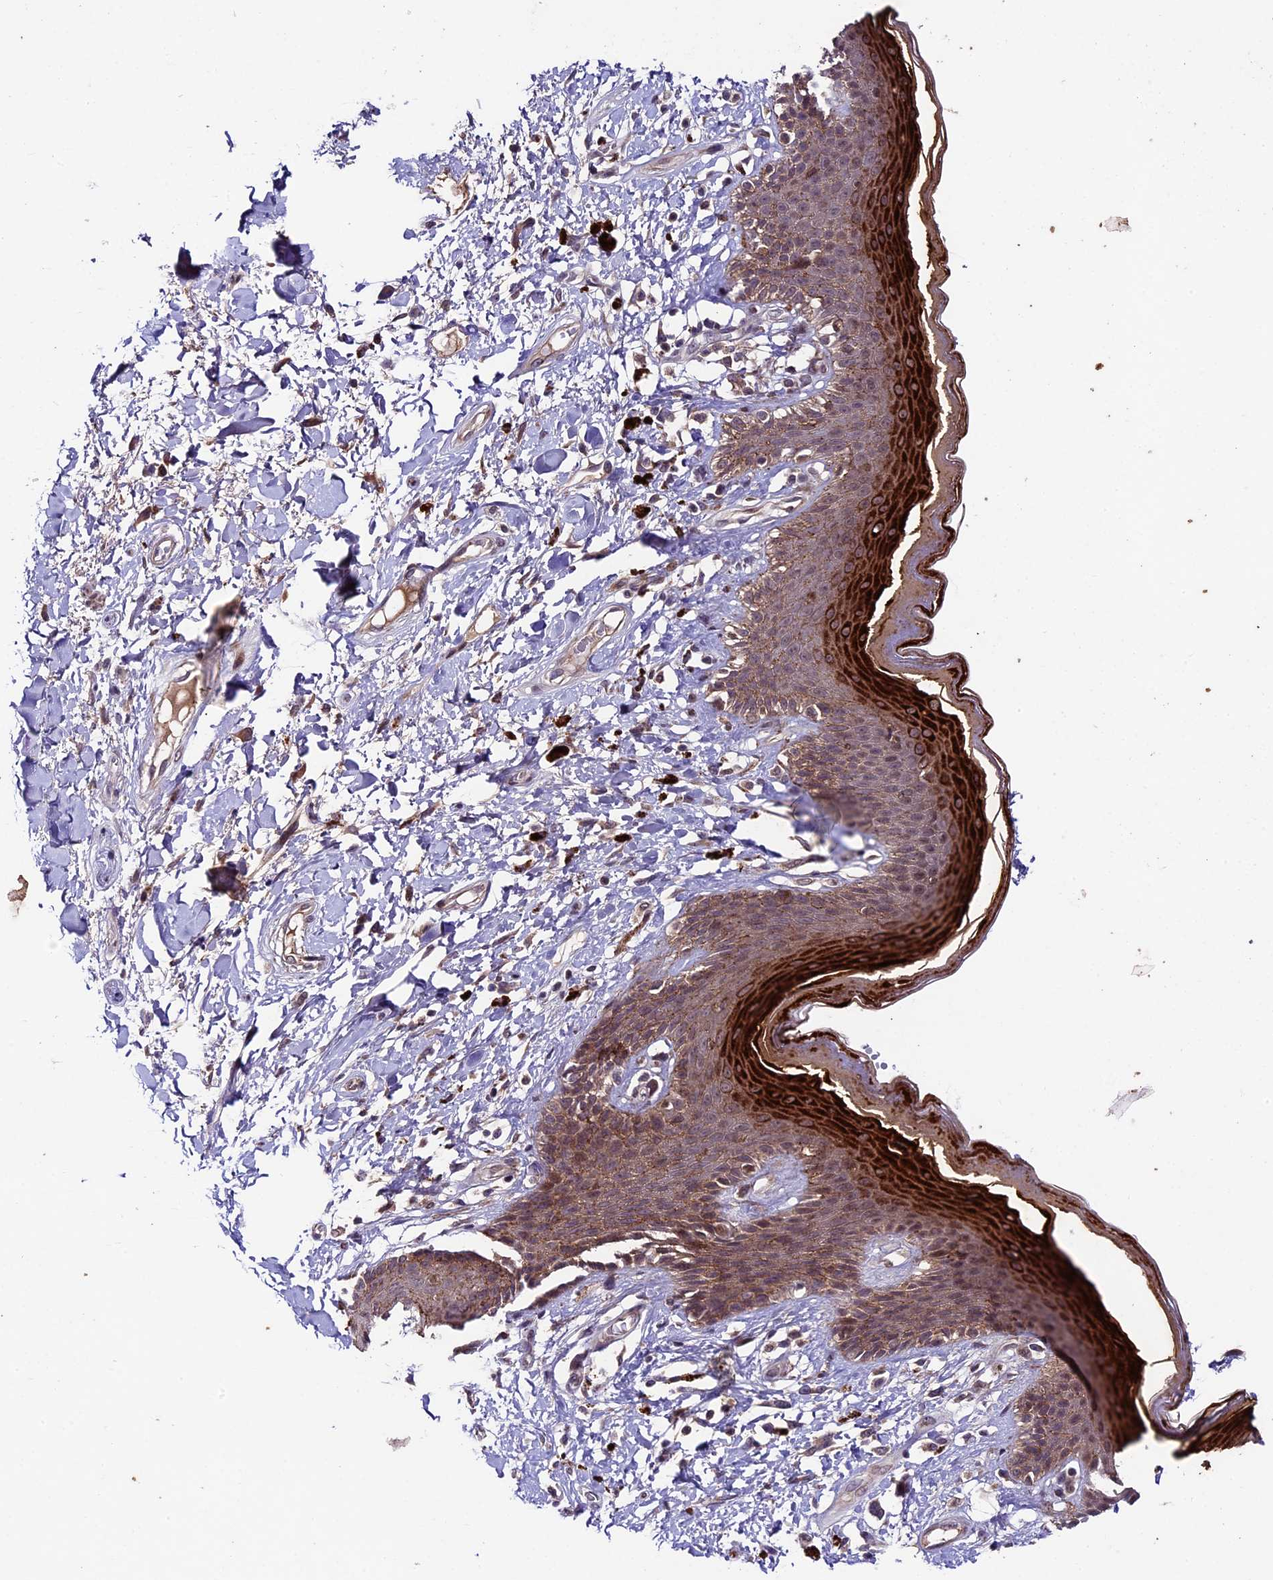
{"staining": {"intensity": "strong", "quantity": "25%-75%", "location": "cytoplasmic/membranous"}, "tissue": "skin", "cell_type": "Epidermal cells", "image_type": "normal", "snomed": [{"axis": "morphology", "description": "Normal tissue, NOS"}, {"axis": "topography", "description": "Anal"}], "caption": "Skin was stained to show a protein in brown. There is high levels of strong cytoplasmic/membranous expression in approximately 25%-75% of epidermal cells. (DAB = brown stain, brightfield microscopy at high magnification).", "gene": "SIPA1L3", "patient": {"sex": "female", "age": 78}}